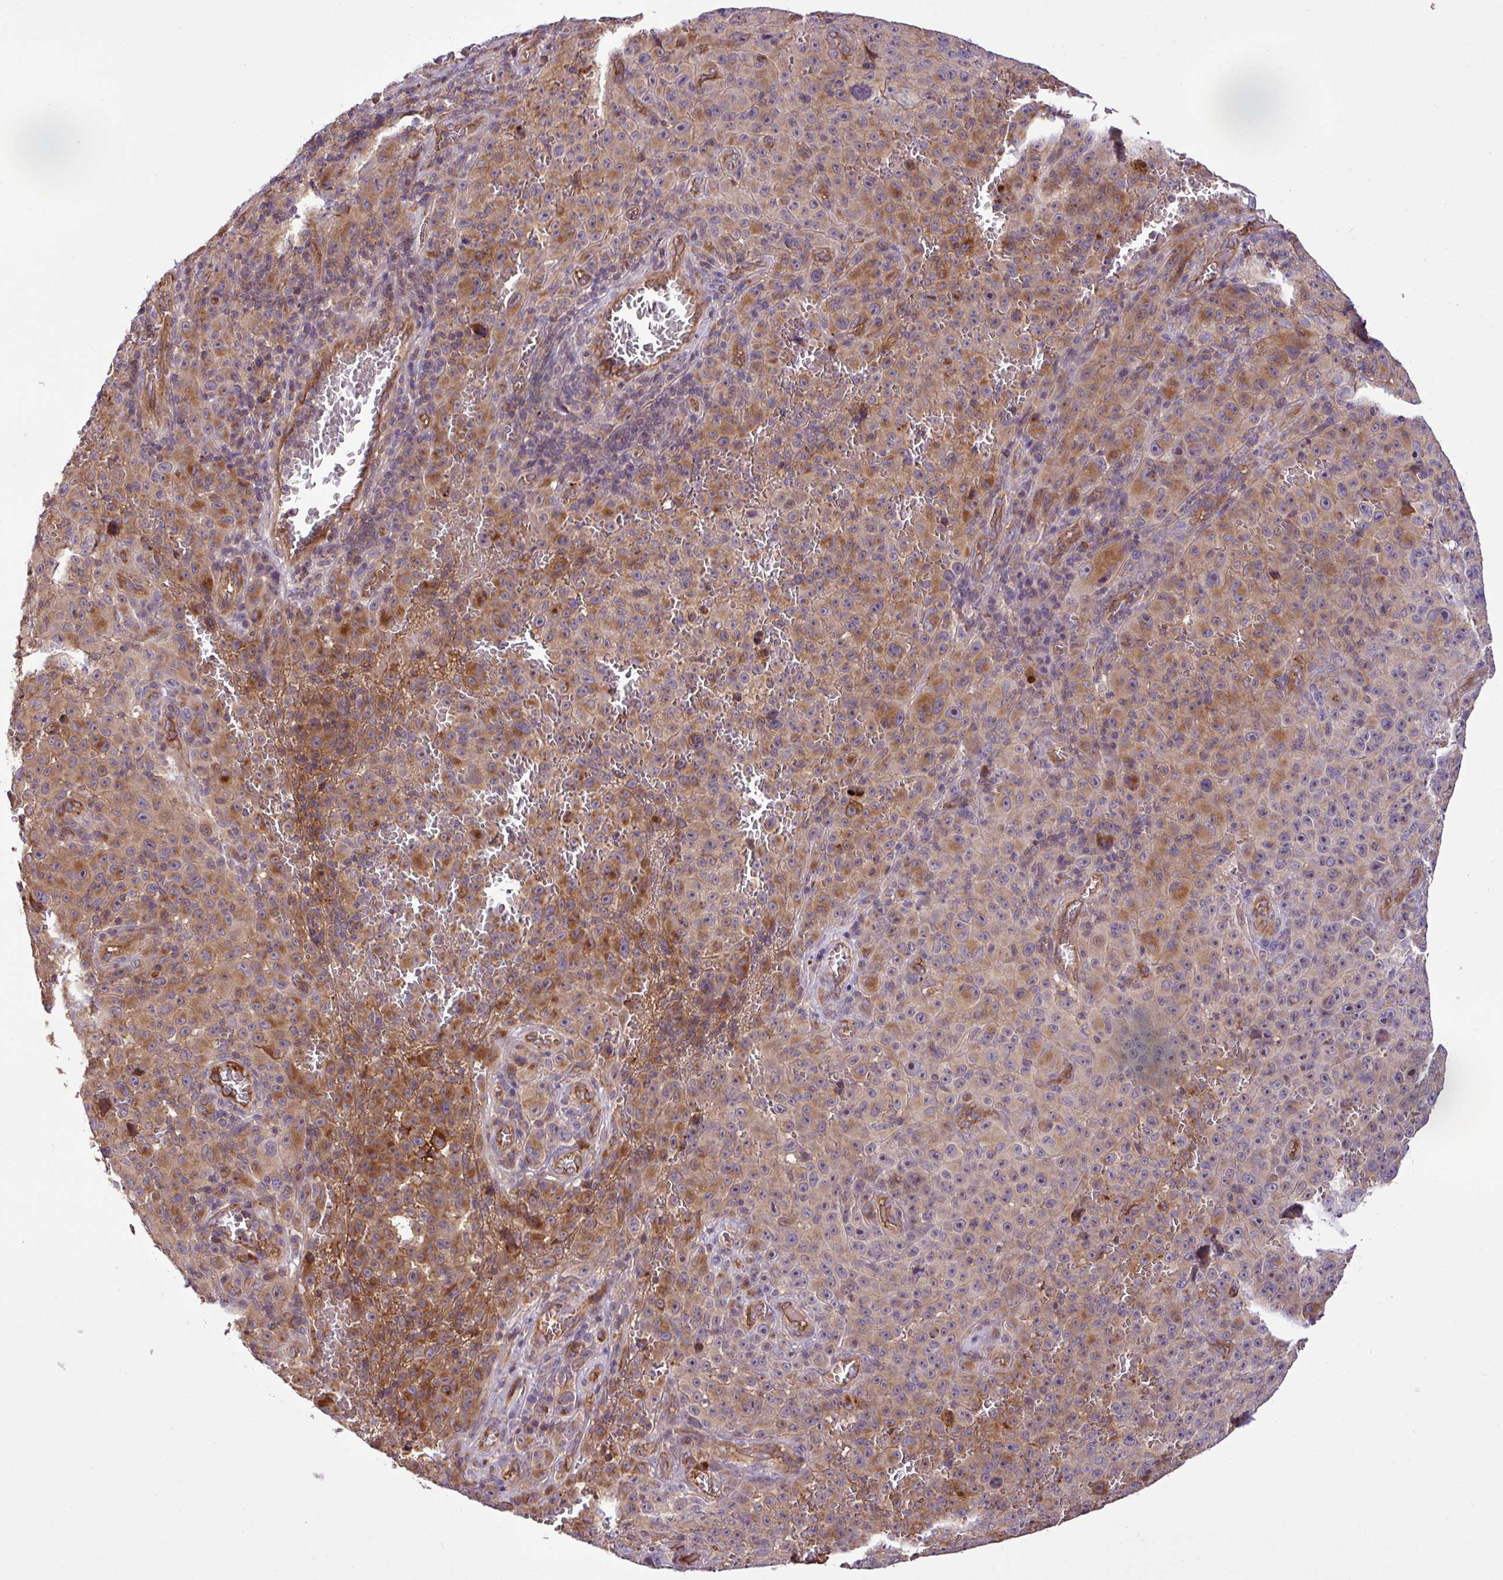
{"staining": {"intensity": "moderate", "quantity": "25%-75%", "location": "cytoplasmic/membranous"}, "tissue": "melanoma", "cell_type": "Tumor cells", "image_type": "cancer", "snomed": [{"axis": "morphology", "description": "Malignant melanoma, NOS"}, {"axis": "topography", "description": "Skin"}], "caption": "Malignant melanoma stained with a brown dye shows moderate cytoplasmic/membranous positive positivity in approximately 25%-75% of tumor cells.", "gene": "ZNF266", "patient": {"sex": "female", "age": 82}}